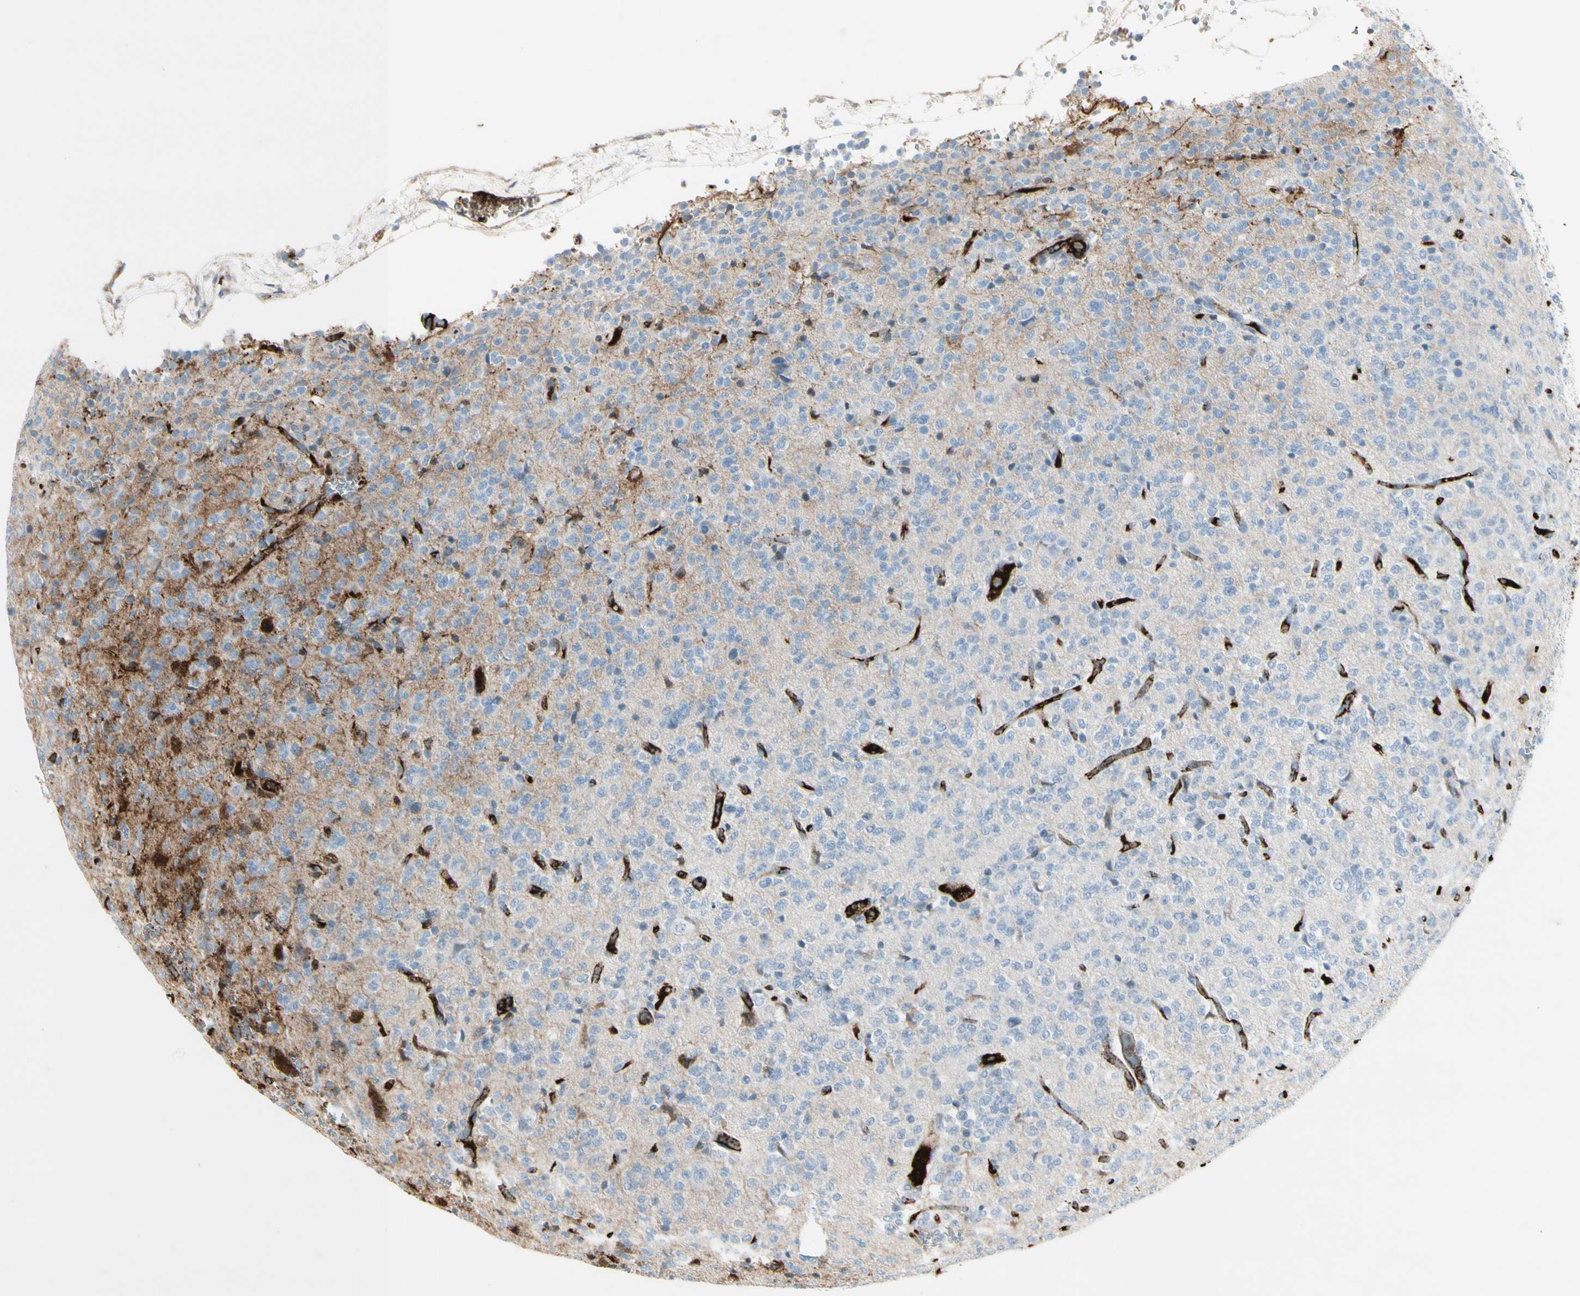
{"staining": {"intensity": "negative", "quantity": "none", "location": "none"}, "tissue": "glioma", "cell_type": "Tumor cells", "image_type": "cancer", "snomed": [{"axis": "morphology", "description": "Glioma, malignant, Low grade"}, {"axis": "topography", "description": "Brain"}], "caption": "DAB (3,3'-diaminobenzidine) immunohistochemical staining of human glioma demonstrates no significant positivity in tumor cells. Nuclei are stained in blue.", "gene": "IGHG1", "patient": {"sex": "male", "age": 38}}